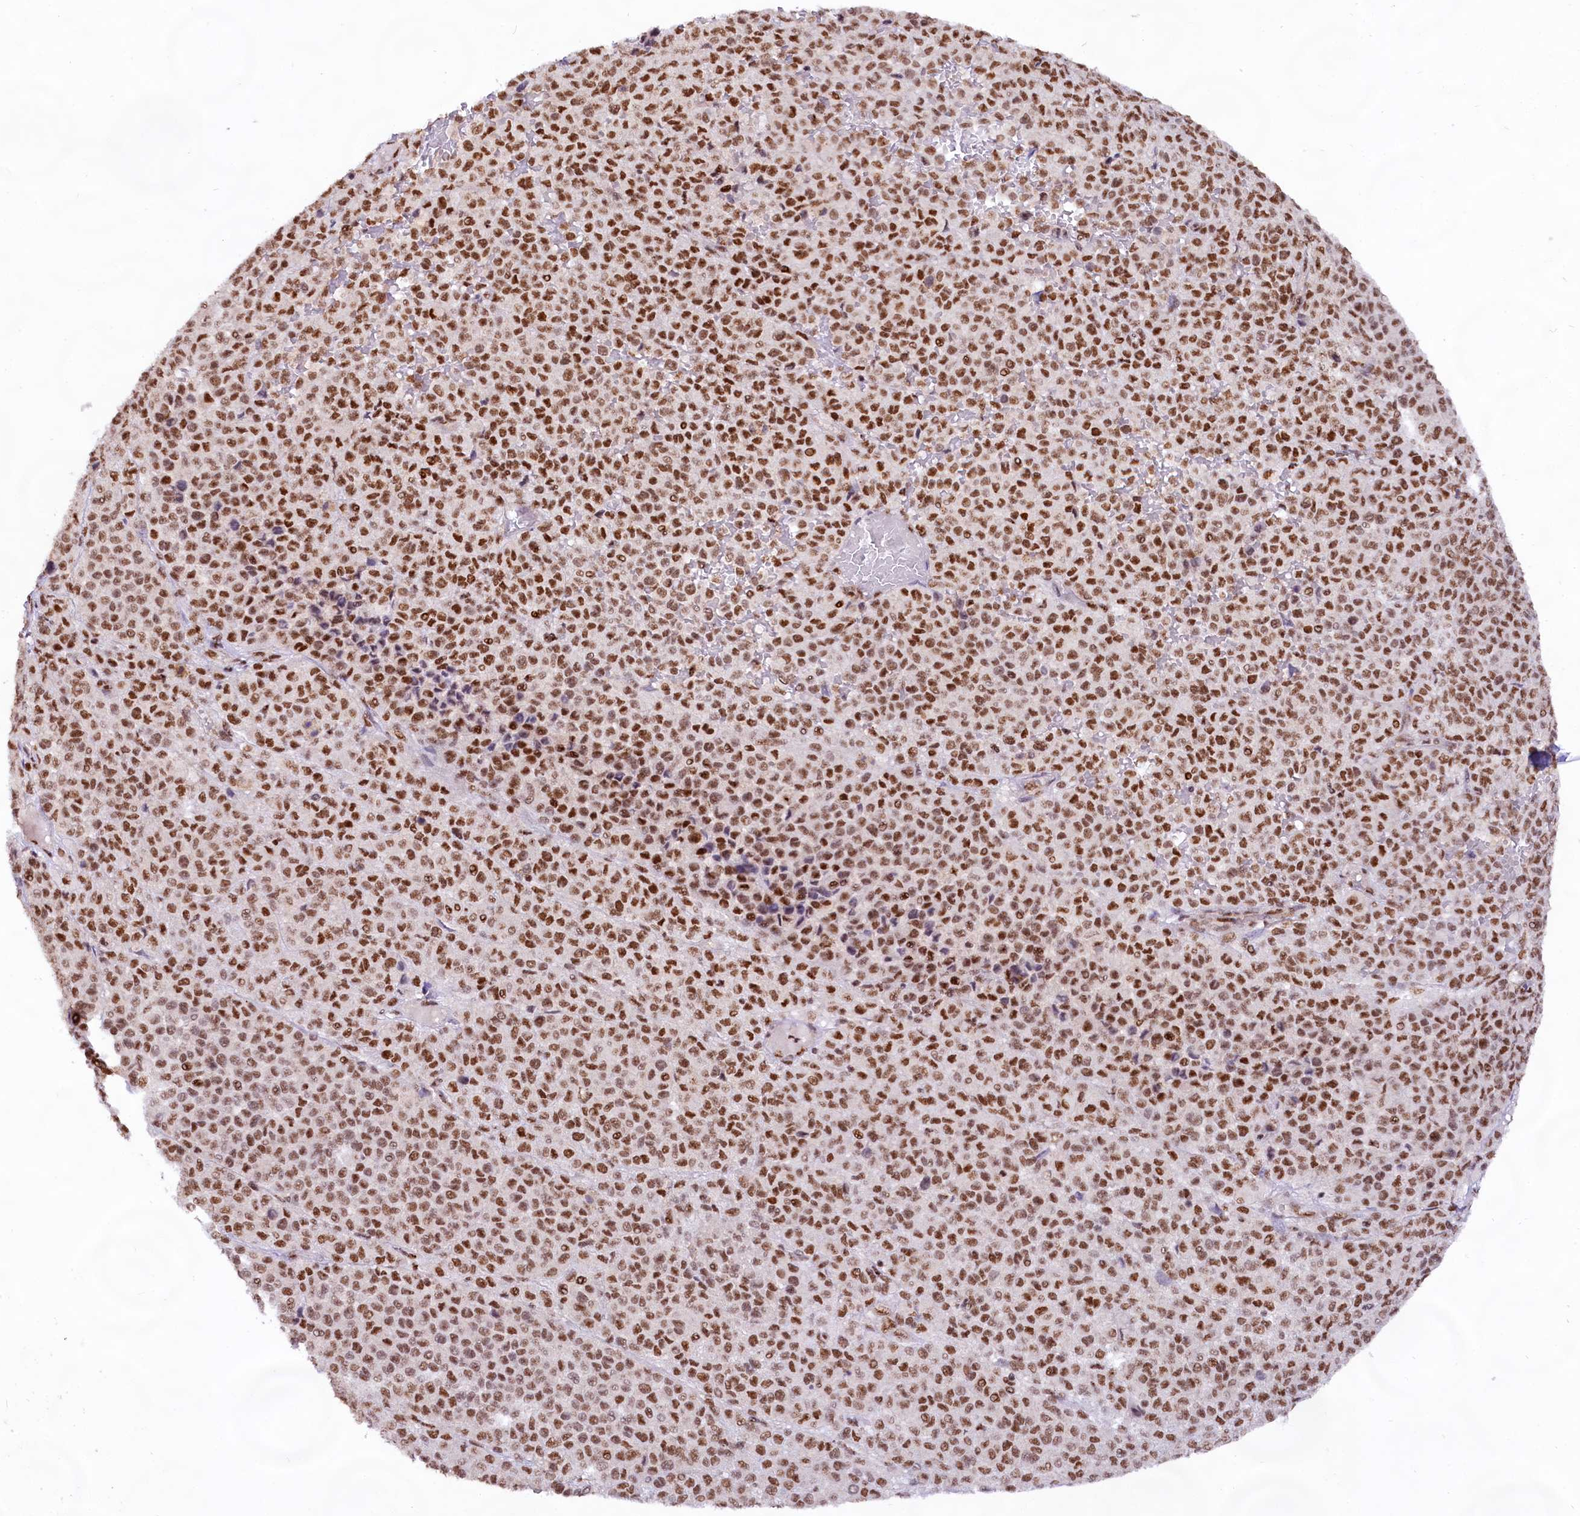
{"staining": {"intensity": "moderate", "quantity": ">75%", "location": "nuclear"}, "tissue": "melanoma", "cell_type": "Tumor cells", "image_type": "cancer", "snomed": [{"axis": "morphology", "description": "Malignant melanoma, Metastatic site"}, {"axis": "topography", "description": "Pancreas"}], "caption": "Immunohistochemistry histopathology image of human melanoma stained for a protein (brown), which demonstrates medium levels of moderate nuclear staining in about >75% of tumor cells.", "gene": "HIRA", "patient": {"sex": "female", "age": 30}}